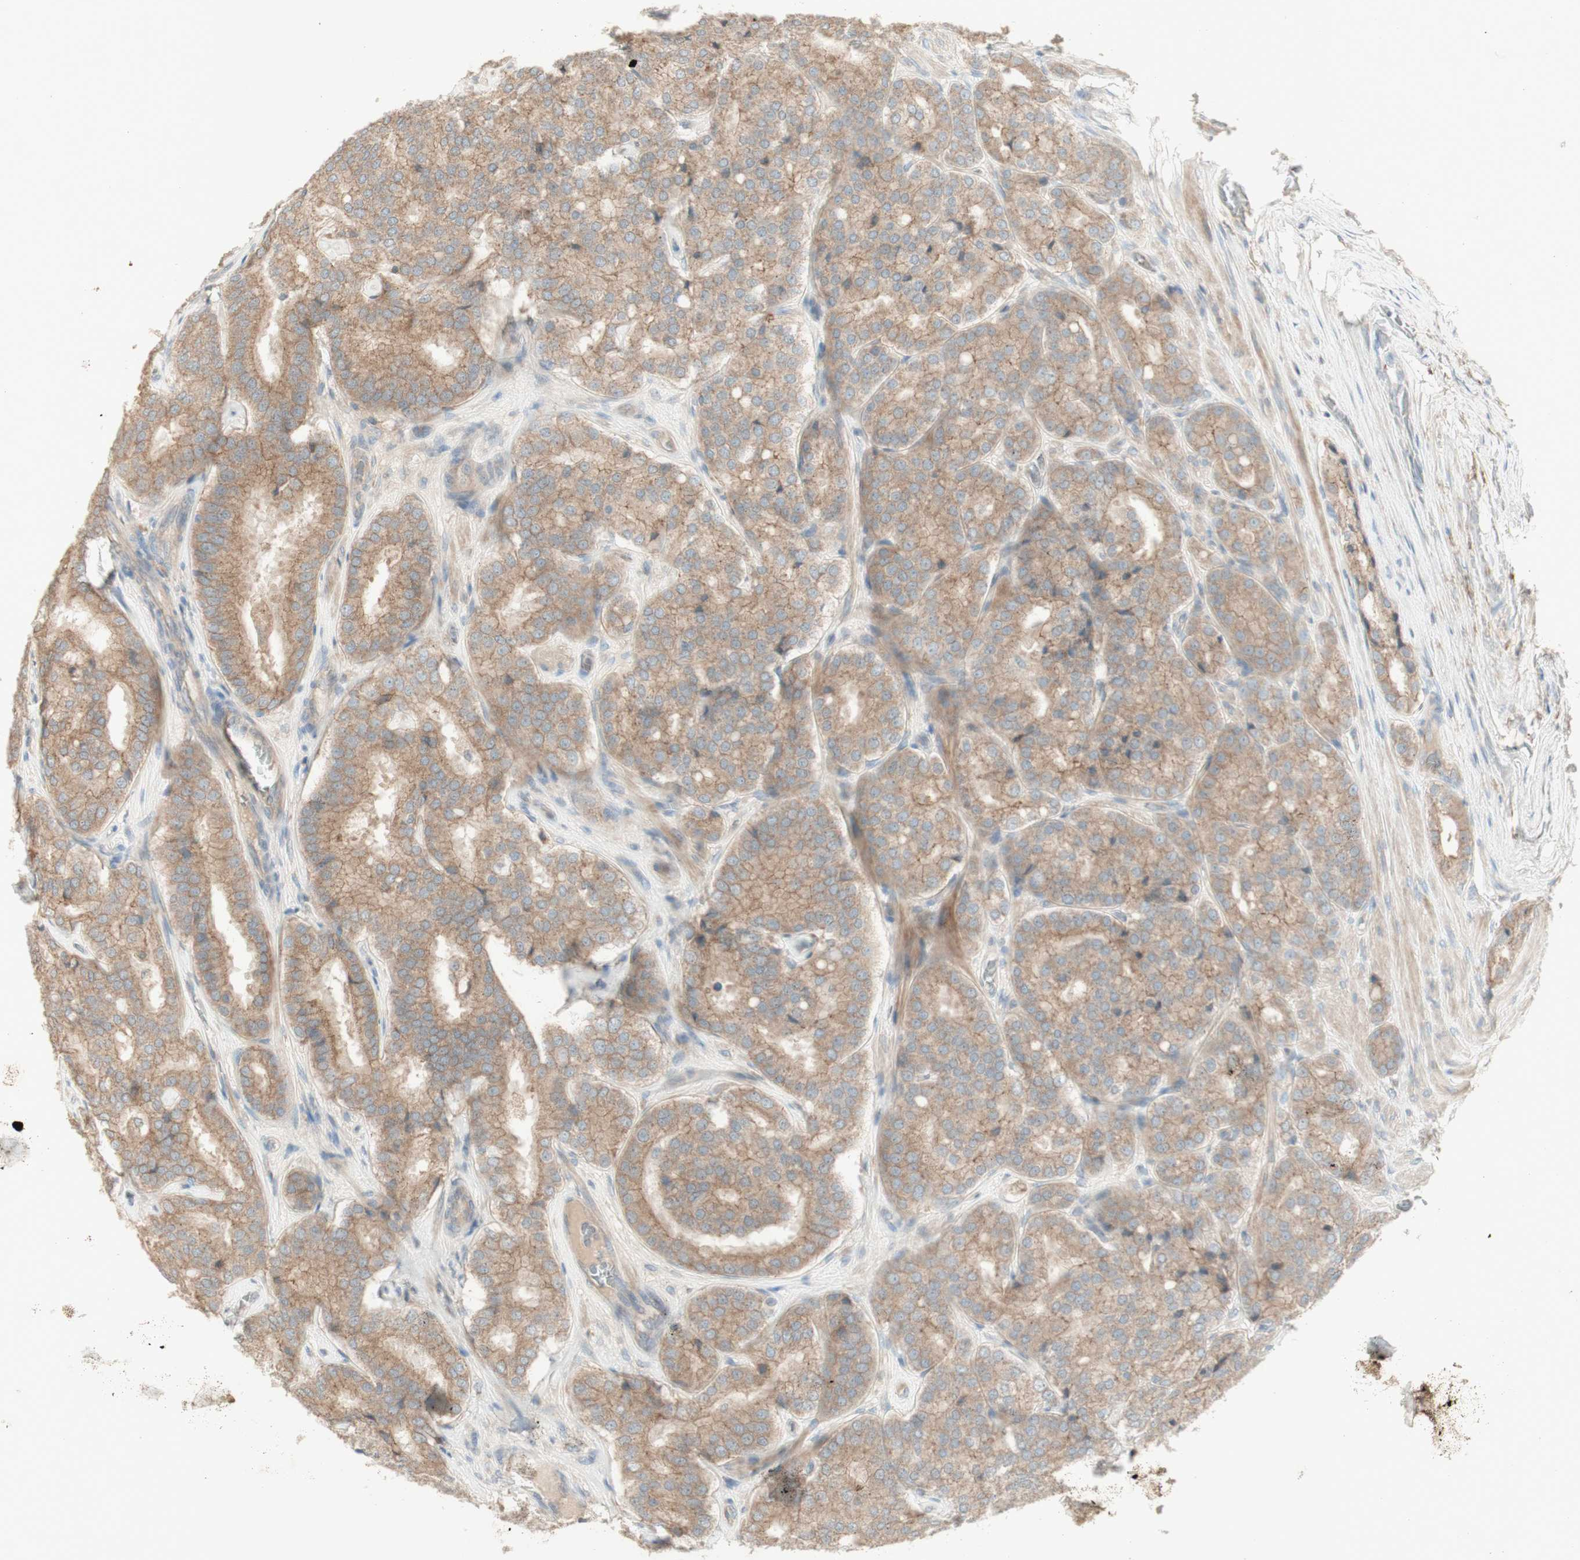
{"staining": {"intensity": "moderate", "quantity": ">75%", "location": "cytoplasmic/membranous"}, "tissue": "prostate cancer", "cell_type": "Tumor cells", "image_type": "cancer", "snomed": [{"axis": "morphology", "description": "Adenocarcinoma, High grade"}, {"axis": "topography", "description": "Prostate"}], "caption": "DAB immunohistochemical staining of prostate cancer (adenocarcinoma (high-grade)) exhibits moderate cytoplasmic/membranous protein expression in approximately >75% of tumor cells.", "gene": "PTGER4", "patient": {"sex": "male", "age": 65}}